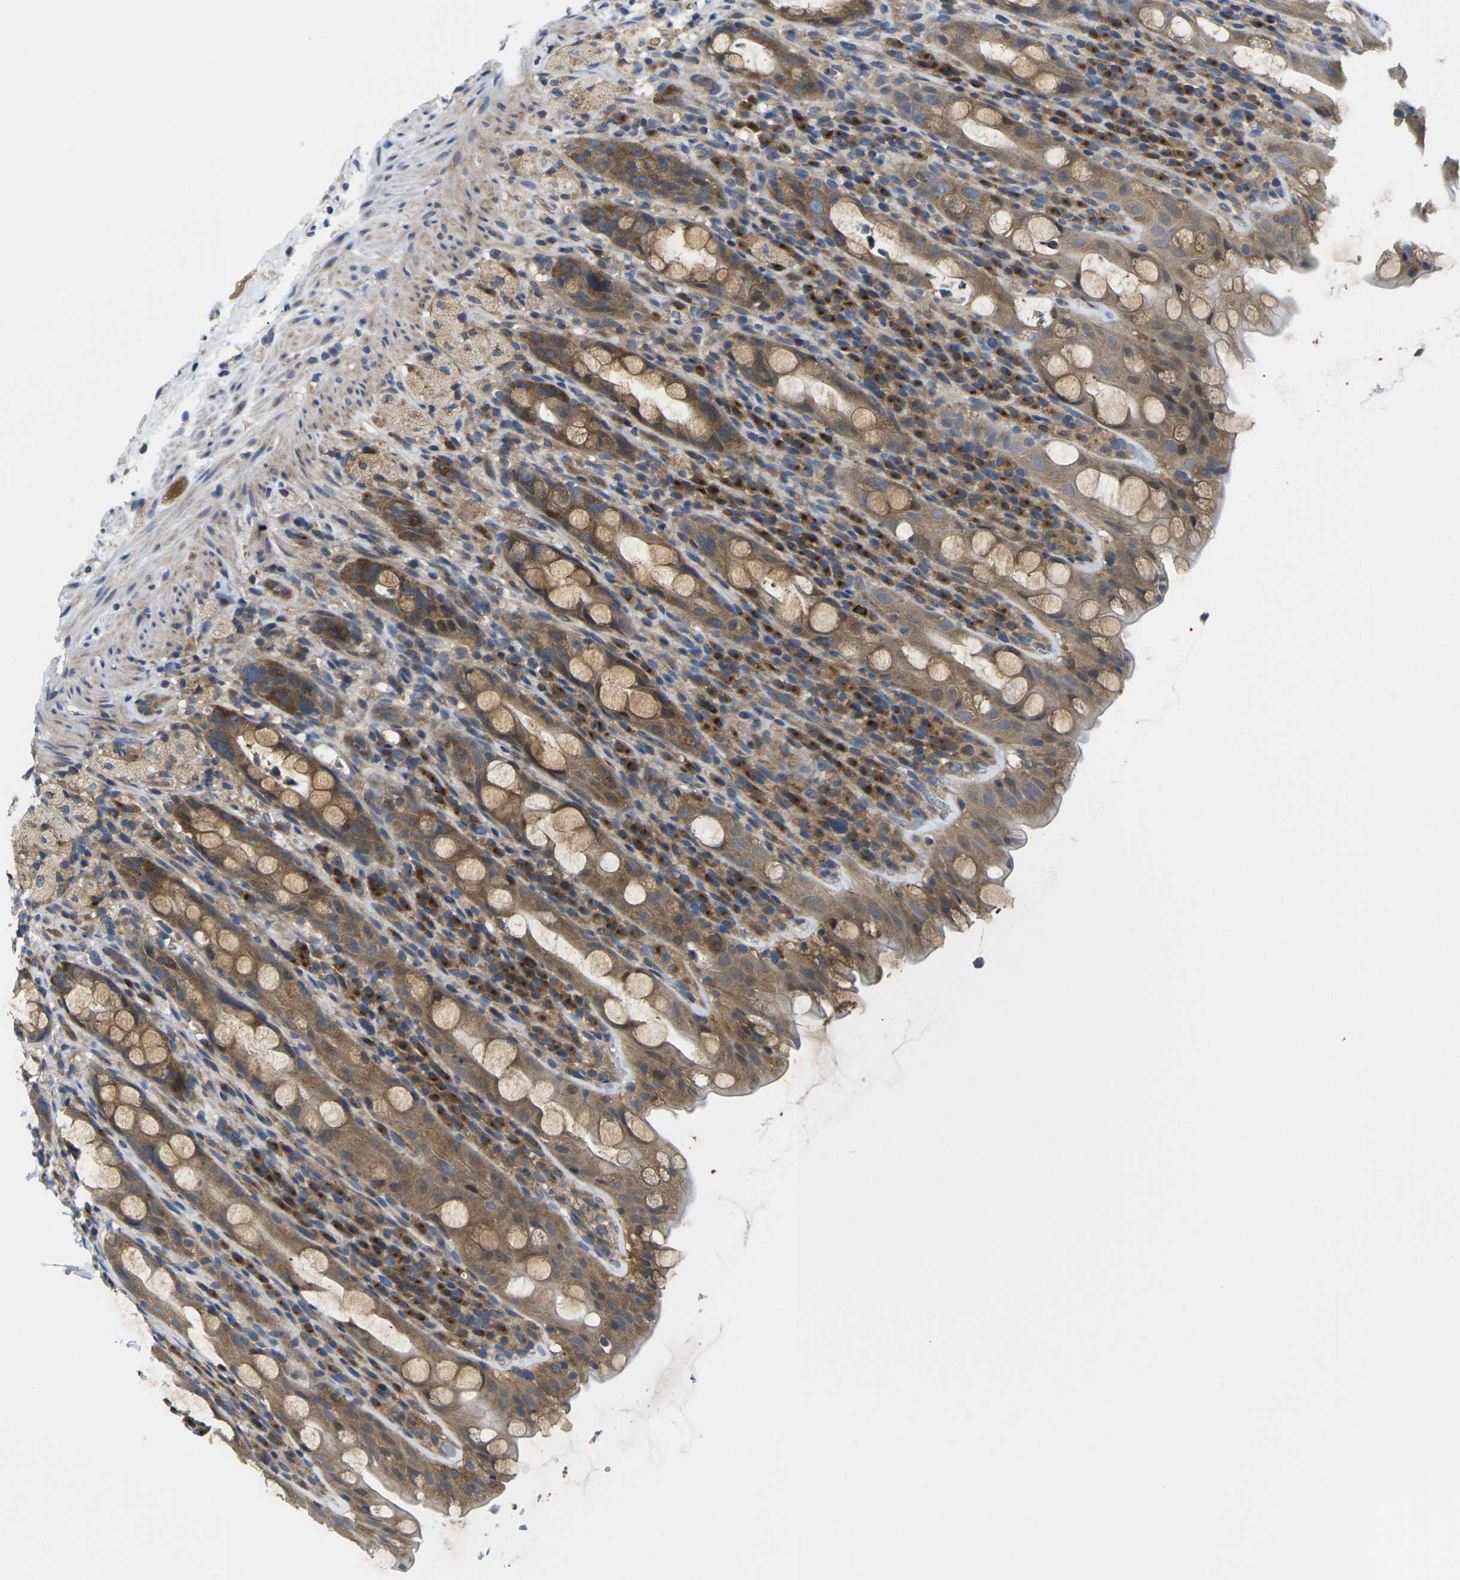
{"staining": {"intensity": "moderate", "quantity": ">75%", "location": "cytoplasmic/membranous"}, "tissue": "rectum", "cell_type": "Glandular cells", "image_type": "normal", "snomed": [{"axis": "morphology", "description": "Normal tissue, NOS"}, {"axis": "topography", "description": "Rectum"}], "caption": "The immunohistochemical stain labels moderate cytoplasmic/membranous staining in glandular cells of normal rectum. (DAB = brown stain, brightfield microscopy at high magnification).", "gene": "TMCC2", "patient": {"sex": "male", "age": 44}}